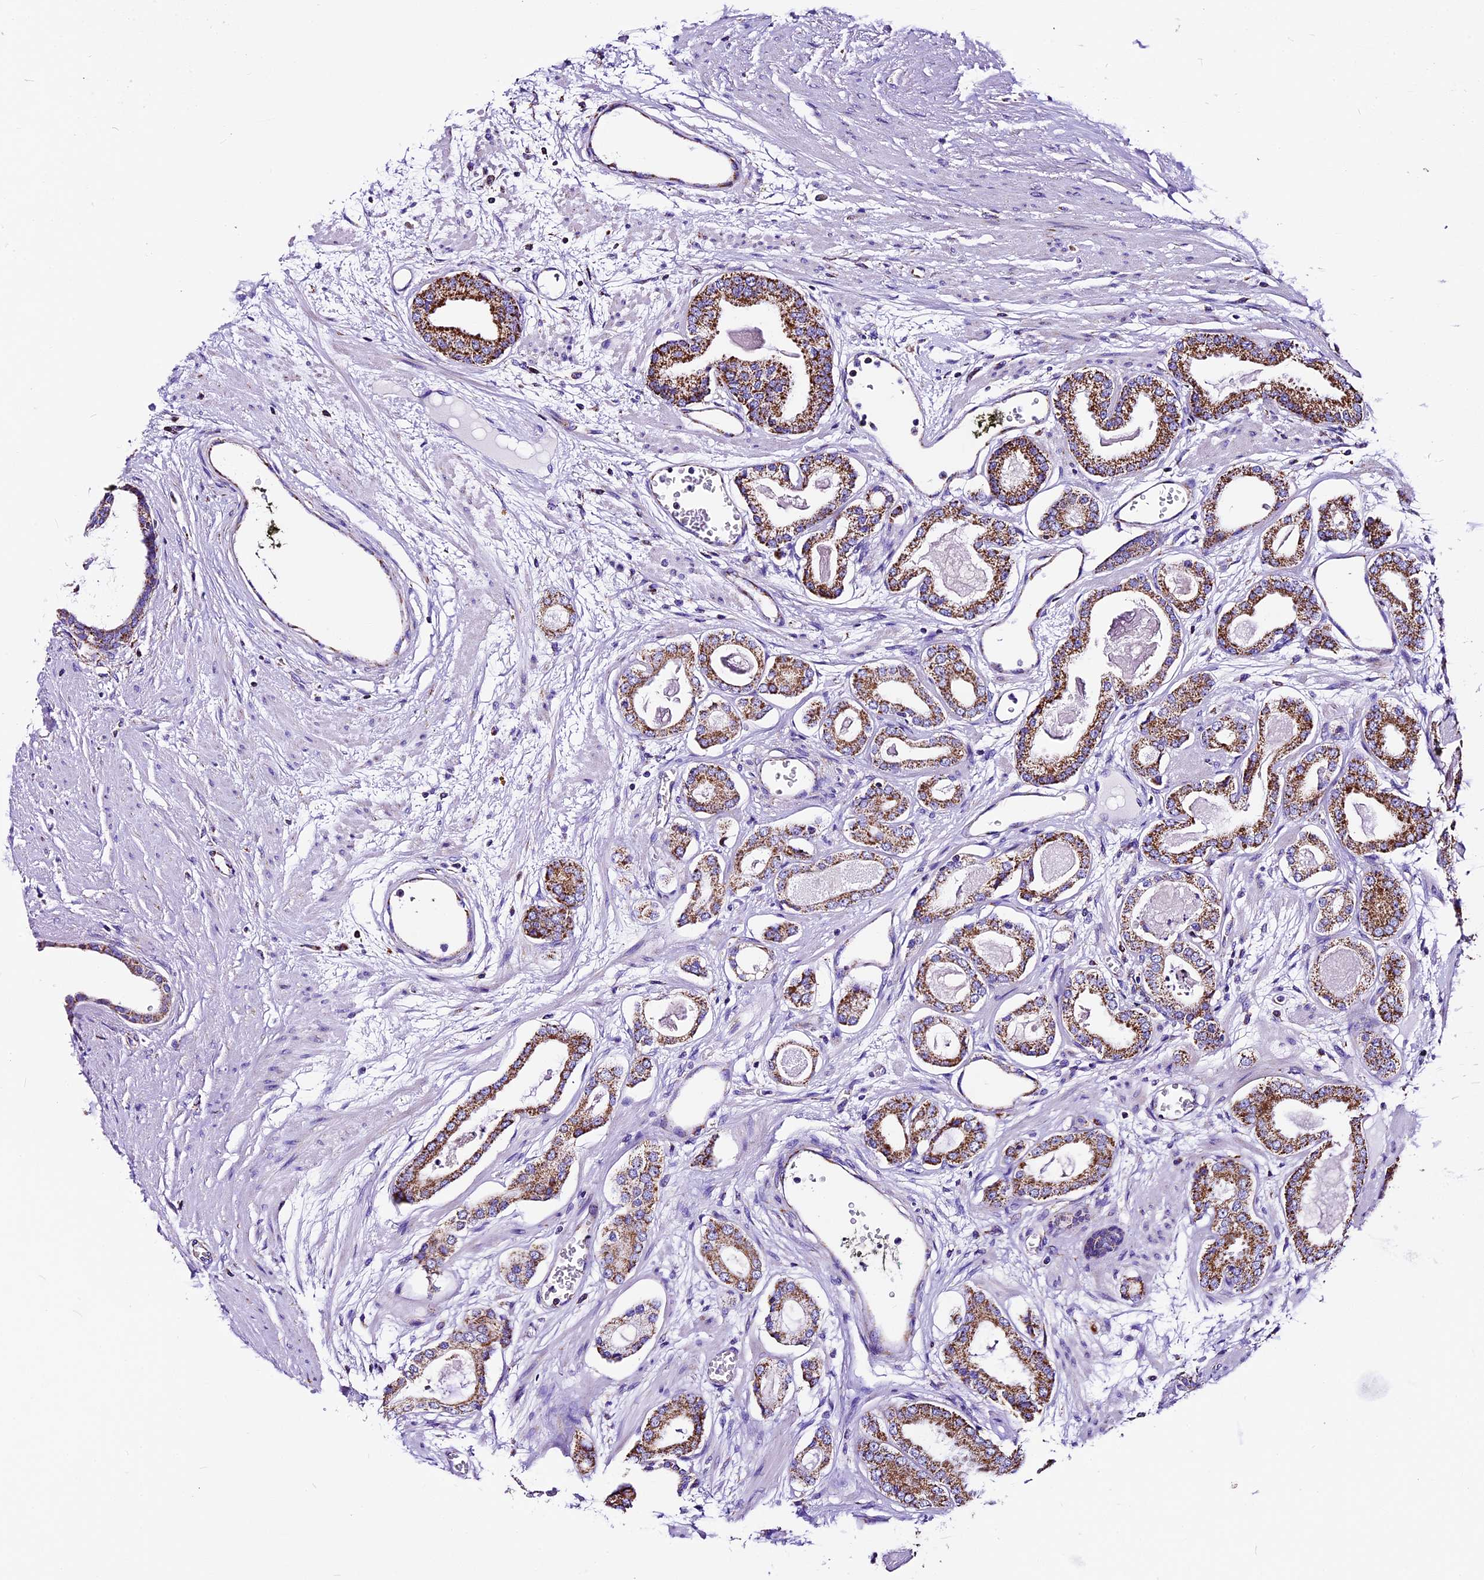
{"staining": {"intensity": "strong", "quantity": ">75%", "location": "cytoplasmic/membranous"}, "tissue": "prostate cancer", "cell_type": "Tumor cells", "image_type": "cancer", "snomed": [{"axis": "morphology", "description": "Adenocarcinoma, Low grade"}, {"axis": "topography", "description": "Prostate"}], "caption": "IHC image of neoplastic tissue: human adenocarcinoma (low-grade) (prostate) stained using IHC reveals high levels of strong protein expression localized specifically in the cytoplasmic/membranous of tumor cells, appearing as a cytoplasmic/membranous brown color.", "gene": "DCAF5", "patient": {"sex": "male", "age": 60}}